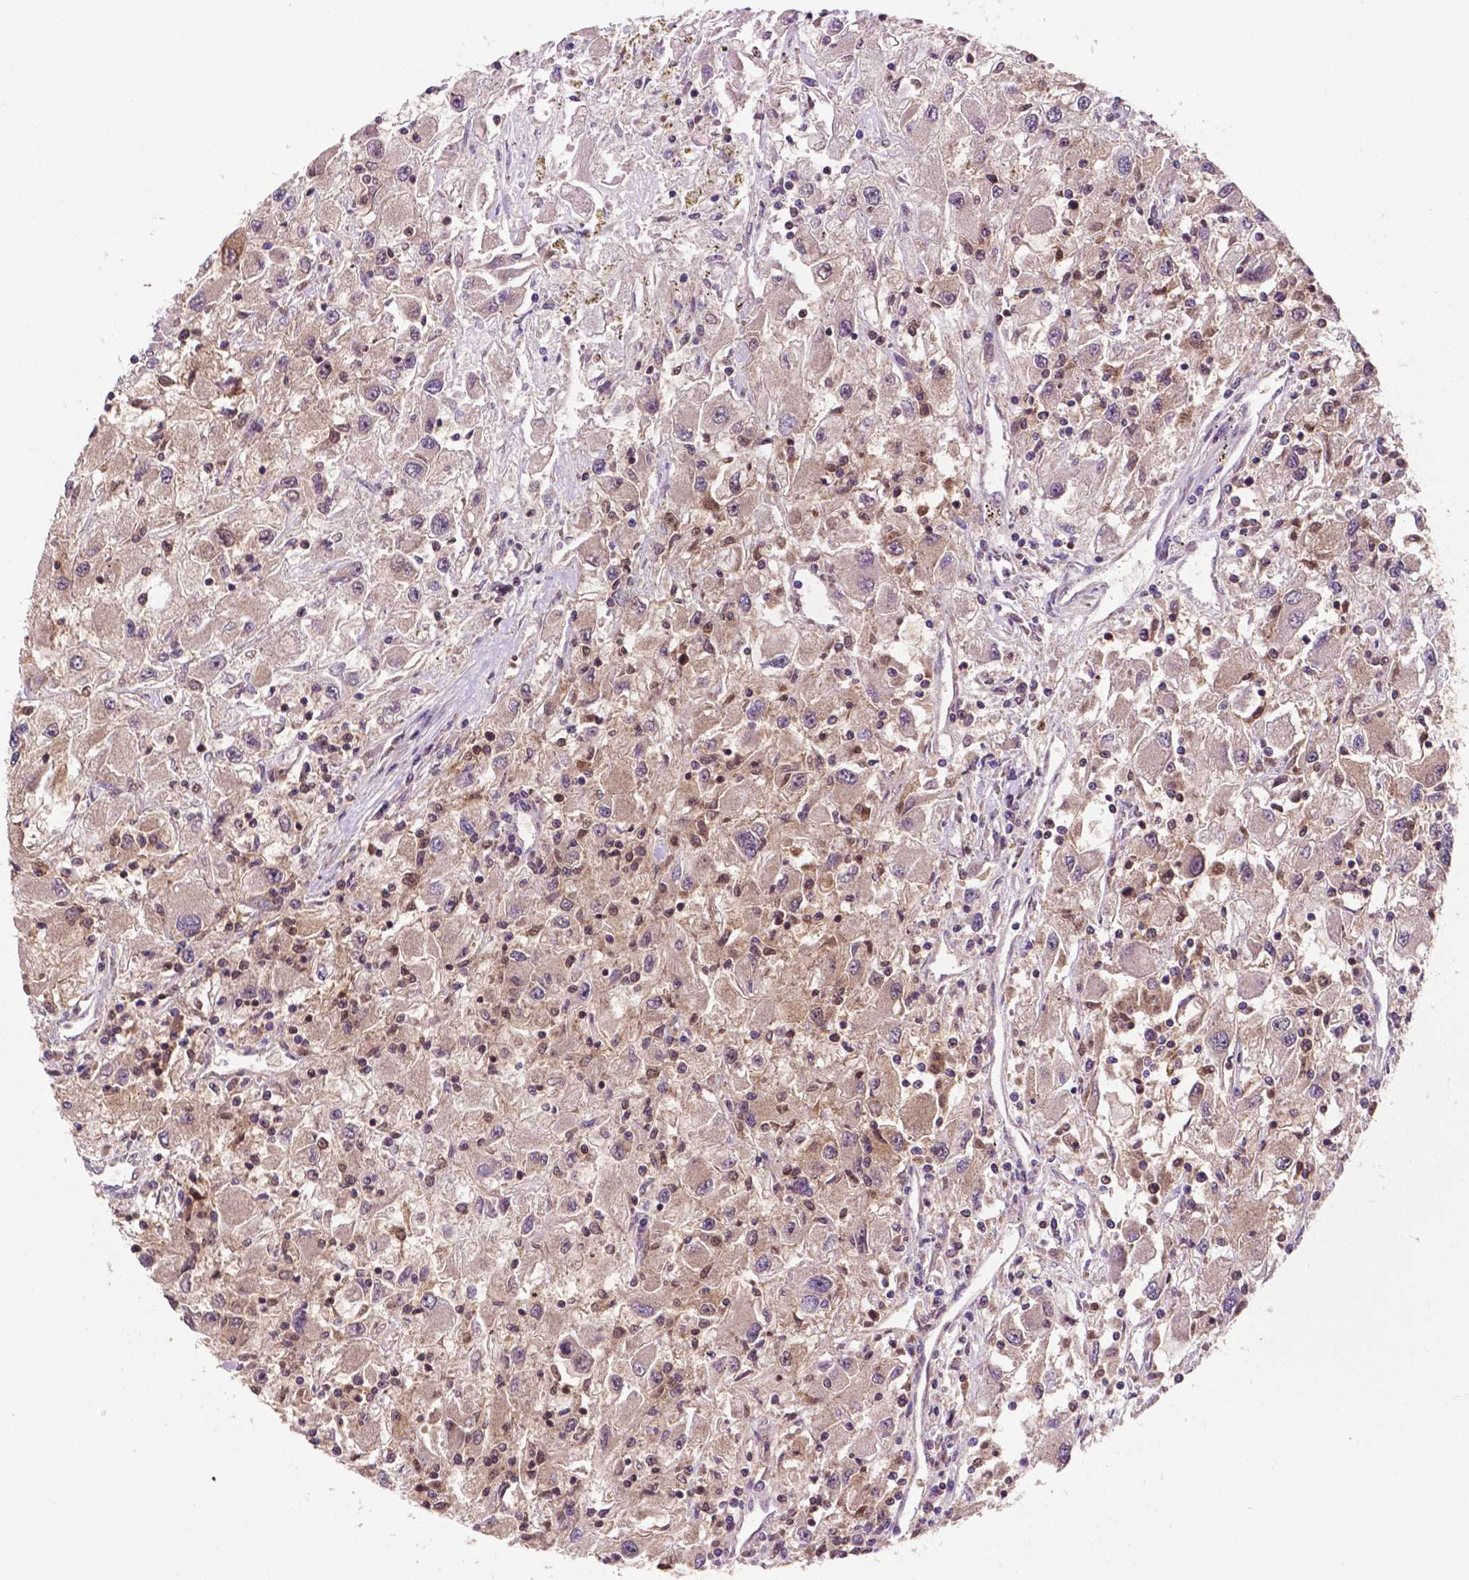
{"staining": {"intensity": "weak", "quantity": ">75%", "location": "cytoplasmic/membranous"}, "tissue": "renal cancer", "cell_type": "Tumor cells", "image_type": "cancer", "snomed": [{"axis": "morphology", "description": "Adenocarcinoma, NOS"}, {"axis": "topography", "description": "Kidney"}], "caption": "IHC histopathology image of neoplastic tissue: human adenocarcinoma (renal) stained using immunohistochemistry (IHC) shows low levels of weak protein expression localized specifically in the cytoplasmic/membranous of tumor cells, appearing as a cytoplasmic/membranous brown color.", "gene": "UBE2L6", "patient": {"sex": "female", "age": 67}}